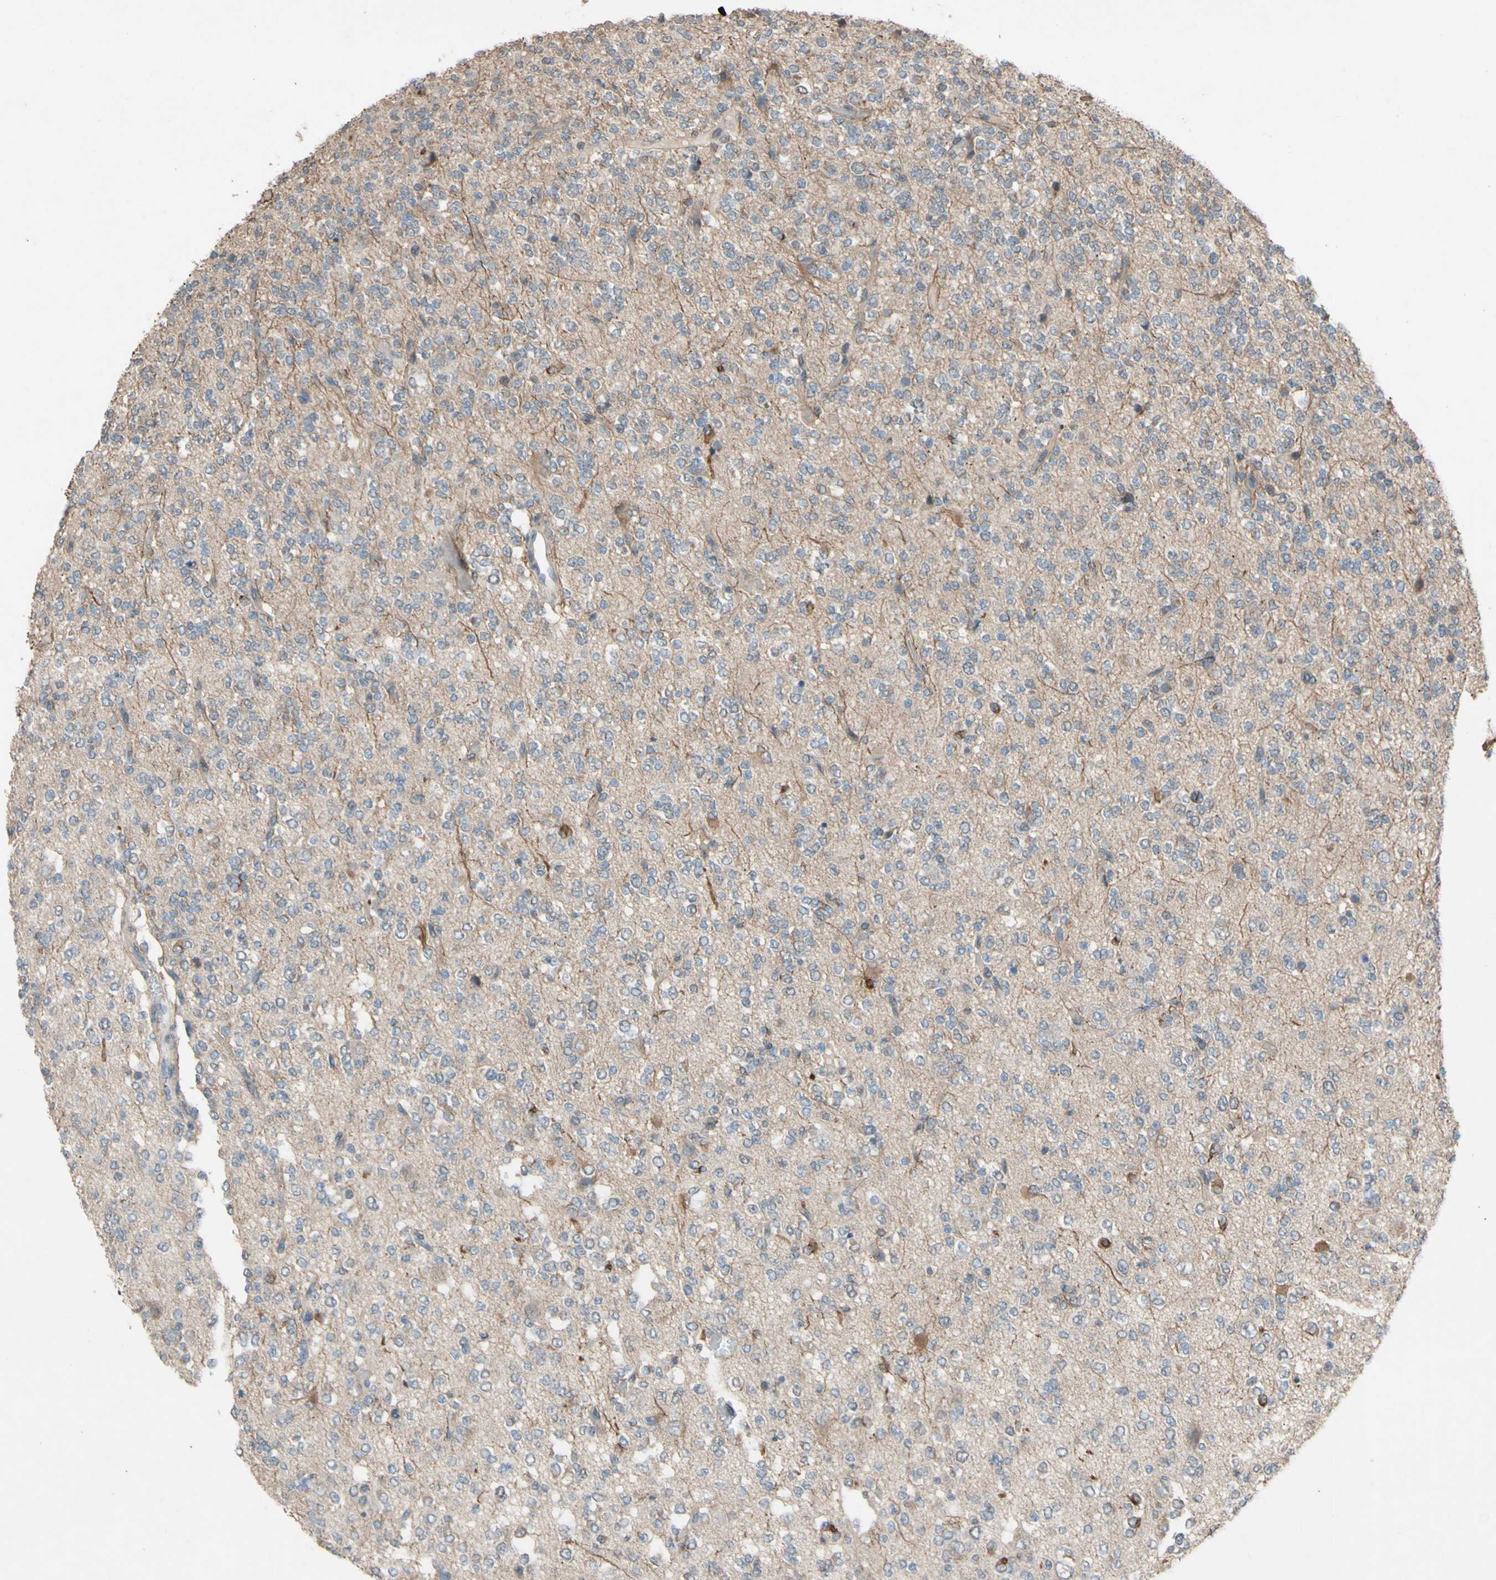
{"staining": {"intensity": "negative", "quantity": "none", "location": "none"}, "tissue": "glioma", "cell_type": "Tumor cells", "image_type": "cancer", "snomed": [{"axis": "morphology", "description": "Glioma, malignant, Low grade"}, {"axis": "topography", "description": "Brain"}], "caption": "Tumor cells show no significant protein expression in glioma. (DAB immunohistochemistry (IHC) visualized using brightfield microscopy, high magnification).", "gene": "CDCP1", "patient": {"sex": "male", "age": 38}}